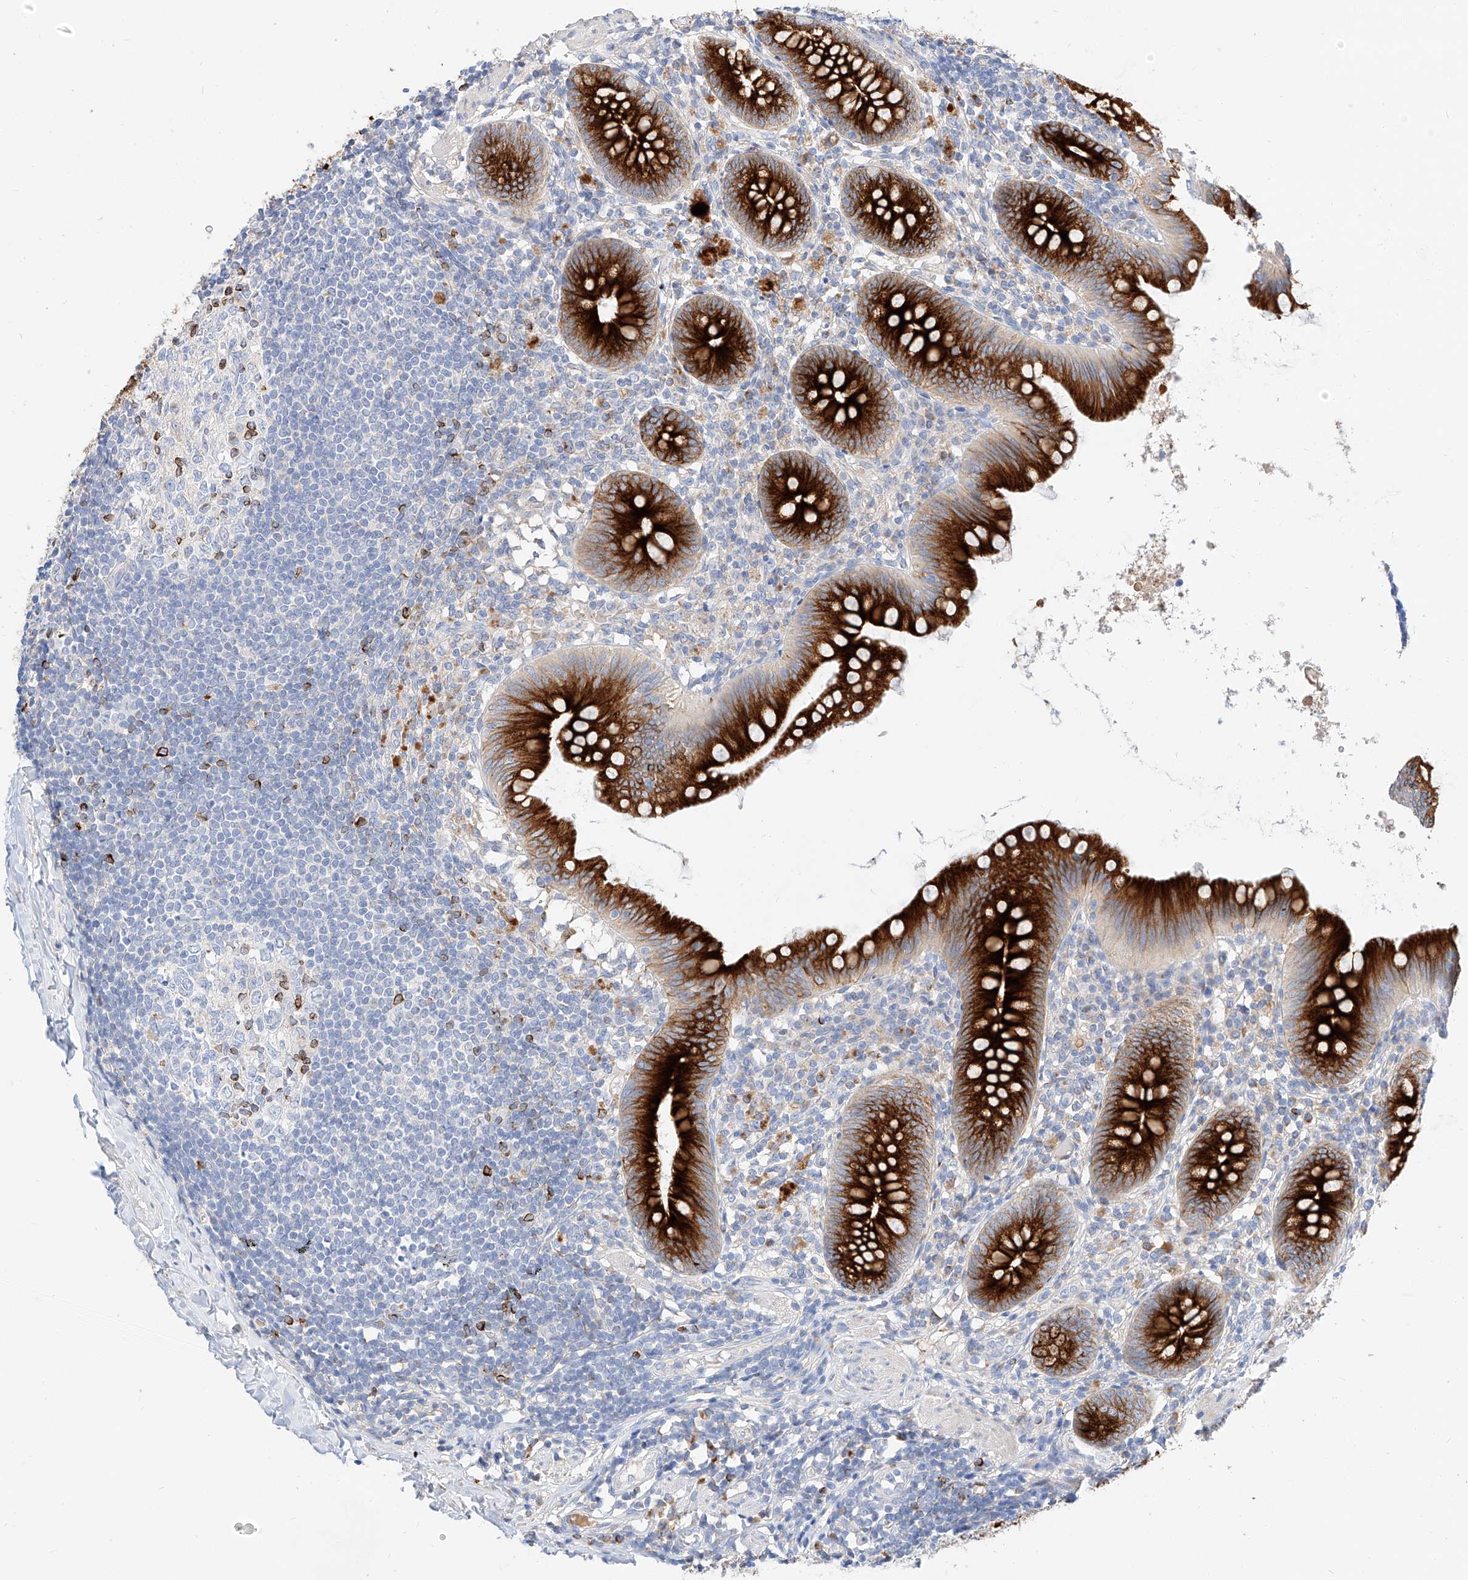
{"staining": {"intensity": "strong", "quantity": ">75%", "location": "cytoplasmic/membranous"}, "tissue": "appendix", "cell_type": "Glandular cells", "image_type": "normal", "snomed": [{"axis": "morphology", "description": "Normal tissue, NOS"}, {"axis": "topography", "description": "Appendix"}], "caption": "Benign appendix shows strong cytoplasmic/membranous expression in approximately >75% of glandular cells.", "gene": "MAP7", "patient": {"sex": "female", "age": 62}}